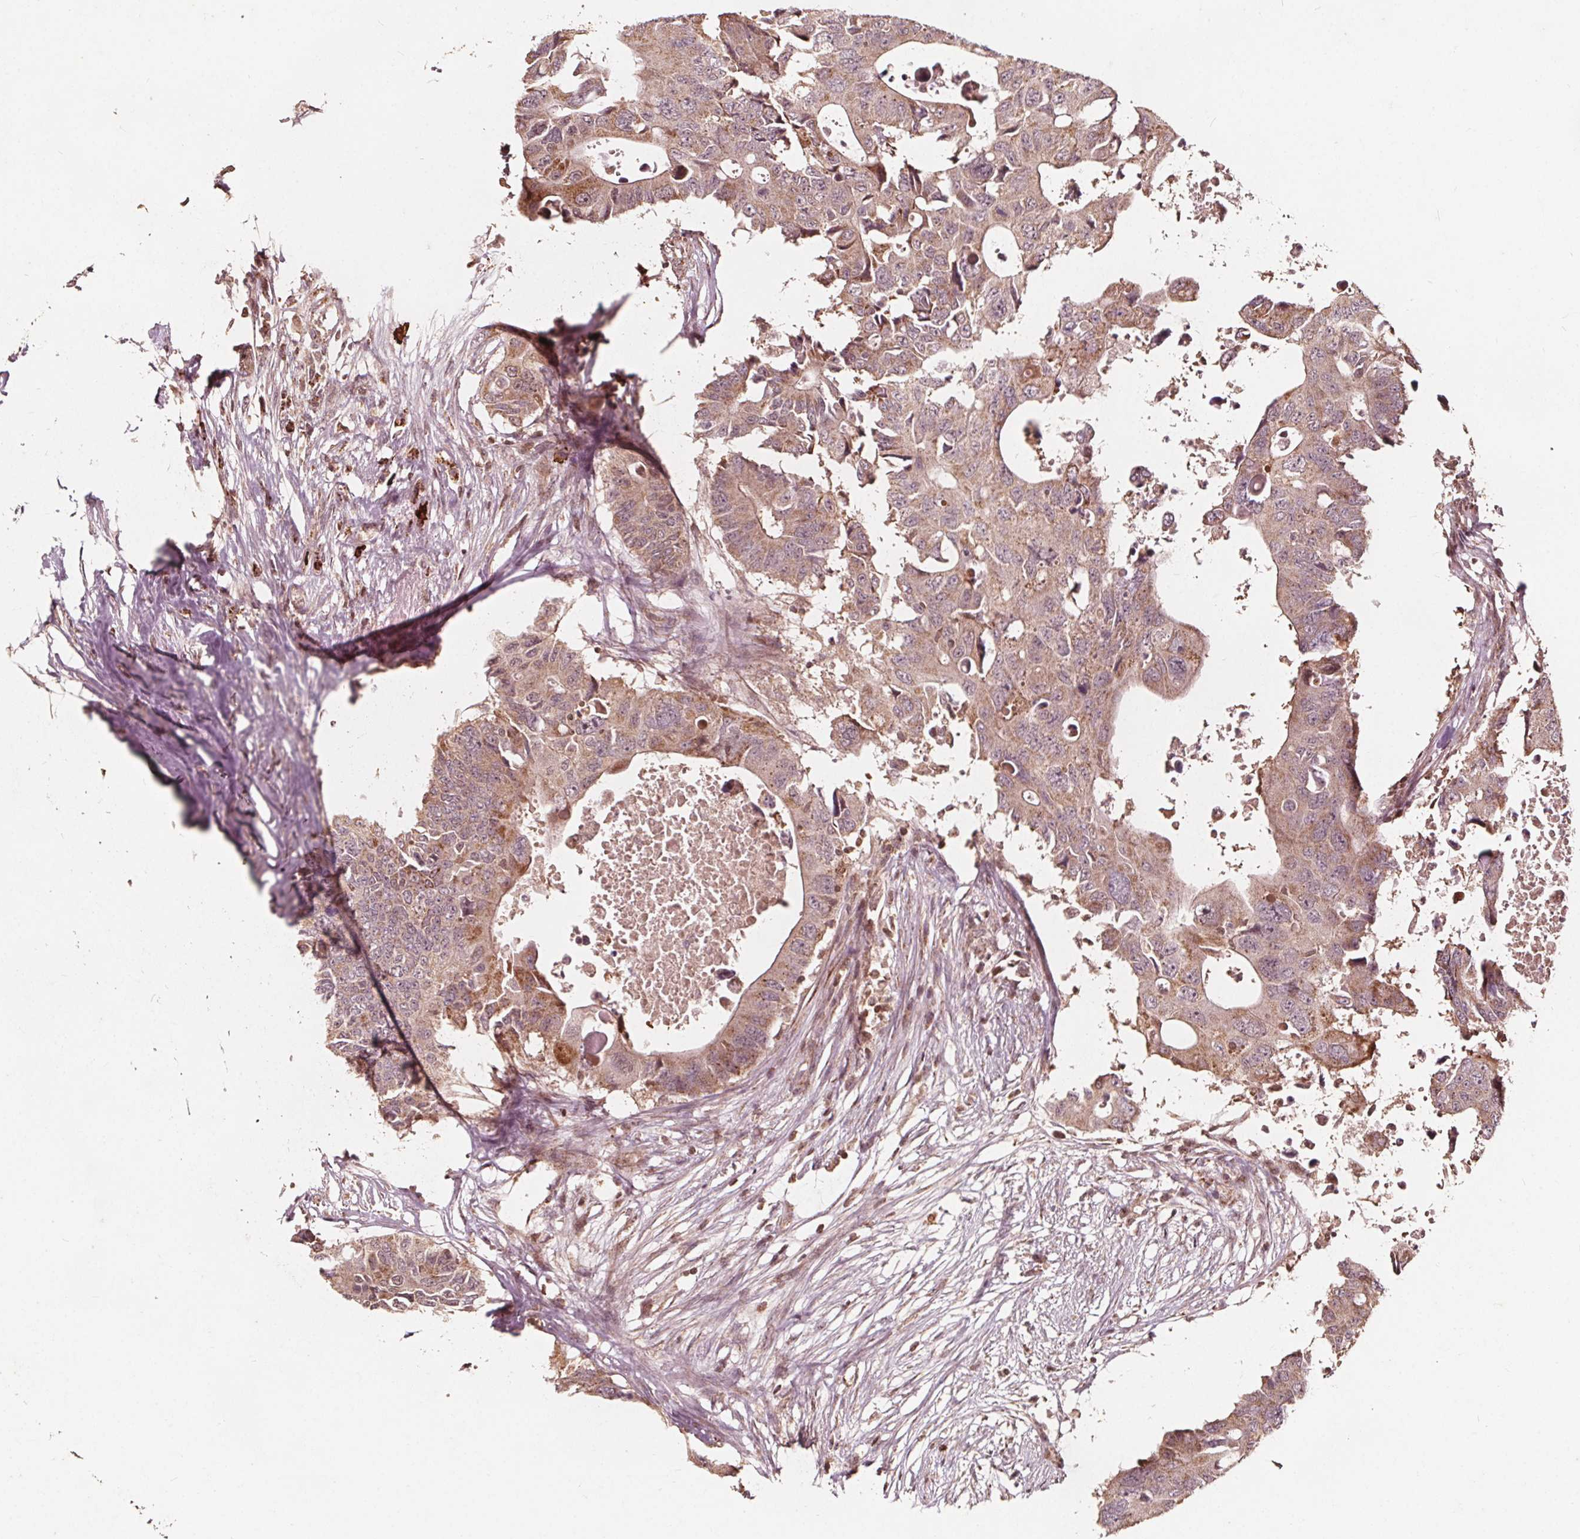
{"staining": {"intensity": "moderate", "quantity": ">75%", "location": "cytoplasmic/membranous"}, "tissue": "colorectal cancer", "cell_type": "Tumor cells", "image_type": "cancer", "snomed": [{"axis": "morphology", "description": "Adenocarcinoma, NOS"}, {"axis": "topography", "description": "Colon"}], "caption": "Protein expression analysis of human colorectal cancer reveals moderate cytoplasmic/membranous staining in approximately >75% of tumor cells.", "gene": "AIP", "patient": {"sex": "male", "age": 71}}